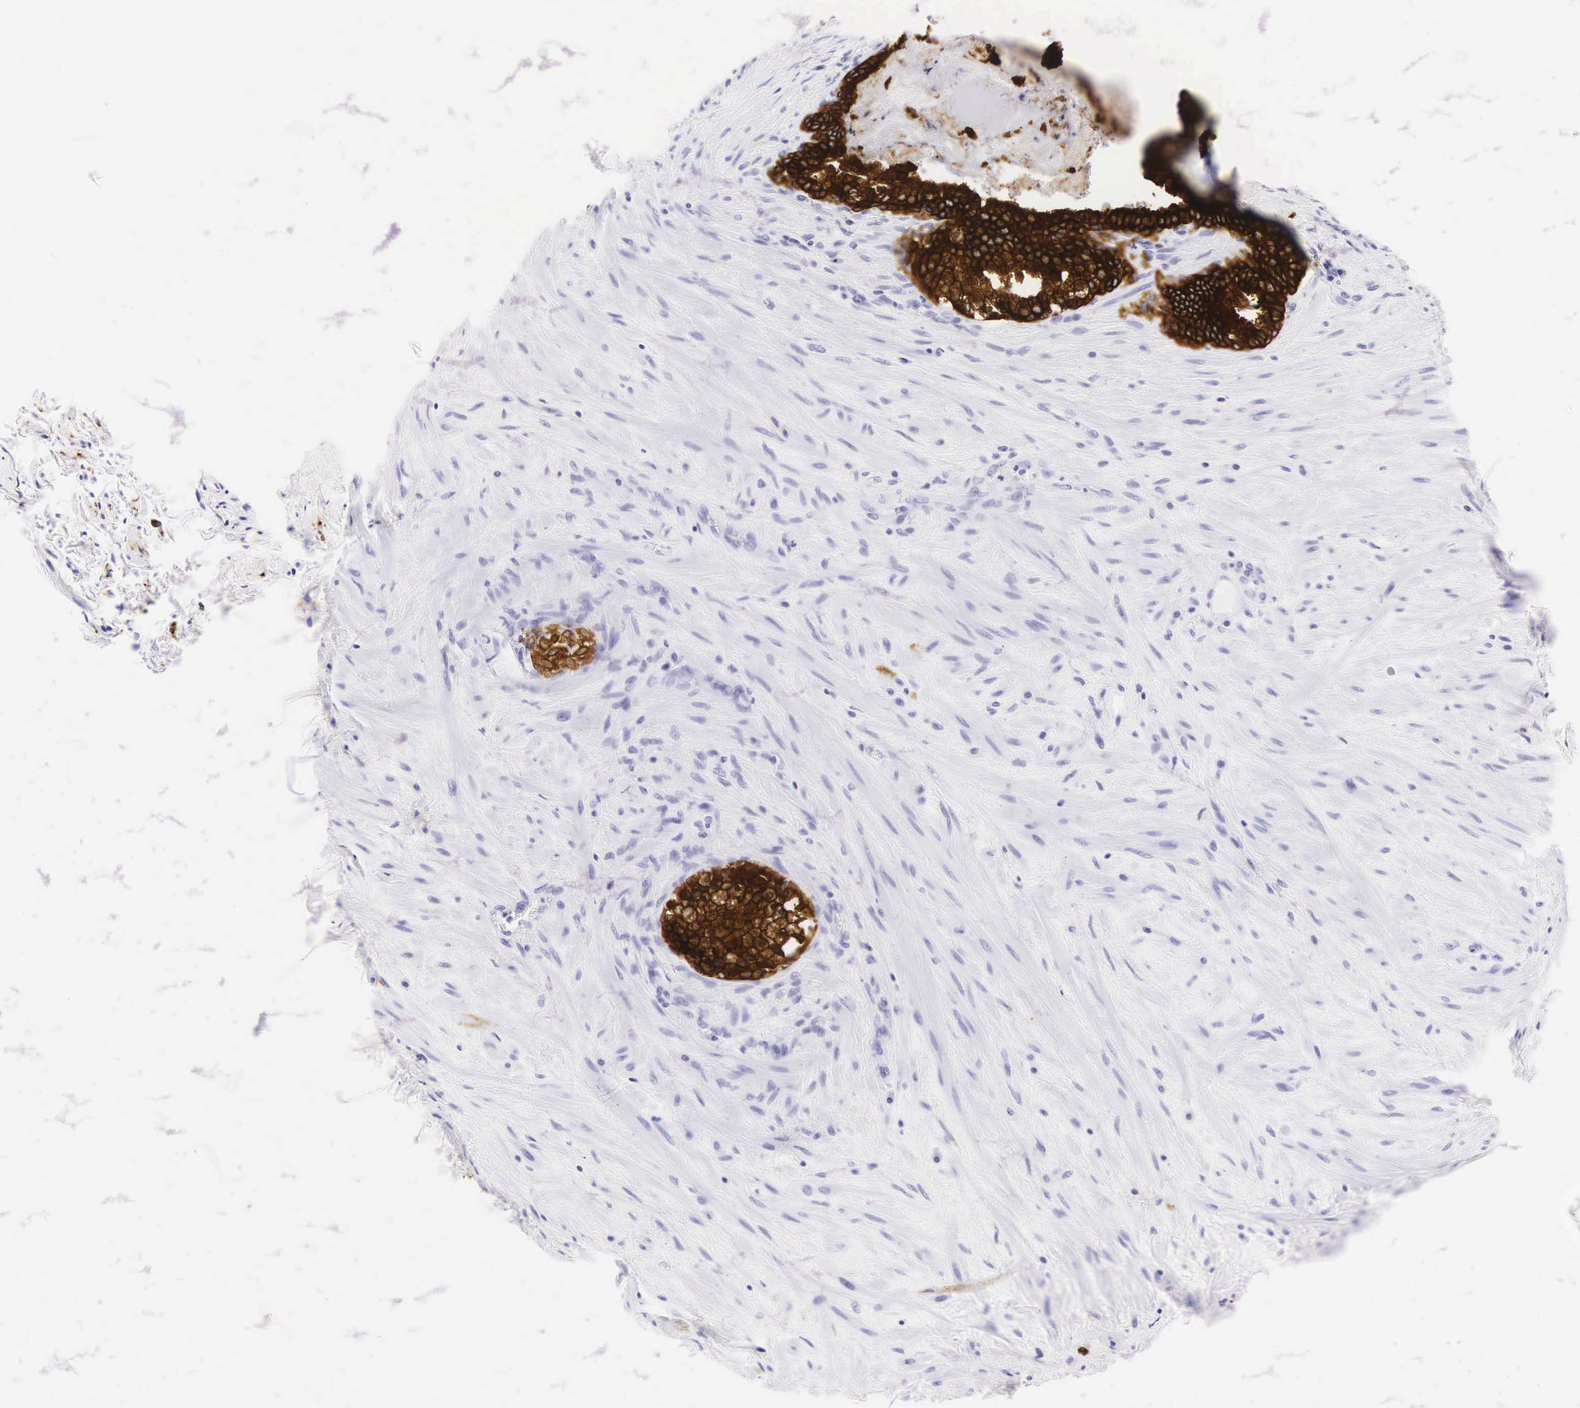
{"staining": {"intensity": "strong", "quantity": ">75%", "location": "cytoplasmic/membranous"}, "tissue": "prostate", "cell_type": "Glandular cells", "image_type": "normal", "snomed": [{"axis": "morphology", "description": "Normal tissue, NOS"}, {"axis": "topography", "description": "Prostate"}], "caption": "Immunohistochemistry (DAB (3,3'-diaminobenzidine)) staining of normal human prostate exhibits strong cytoplasmic/membranous protein staining in approximately >75% of glandular cells. (IHC, brightfield microscopy, high magnification).", "gene": "KRT18", "patient": {"sex": "male", "age": 65}}